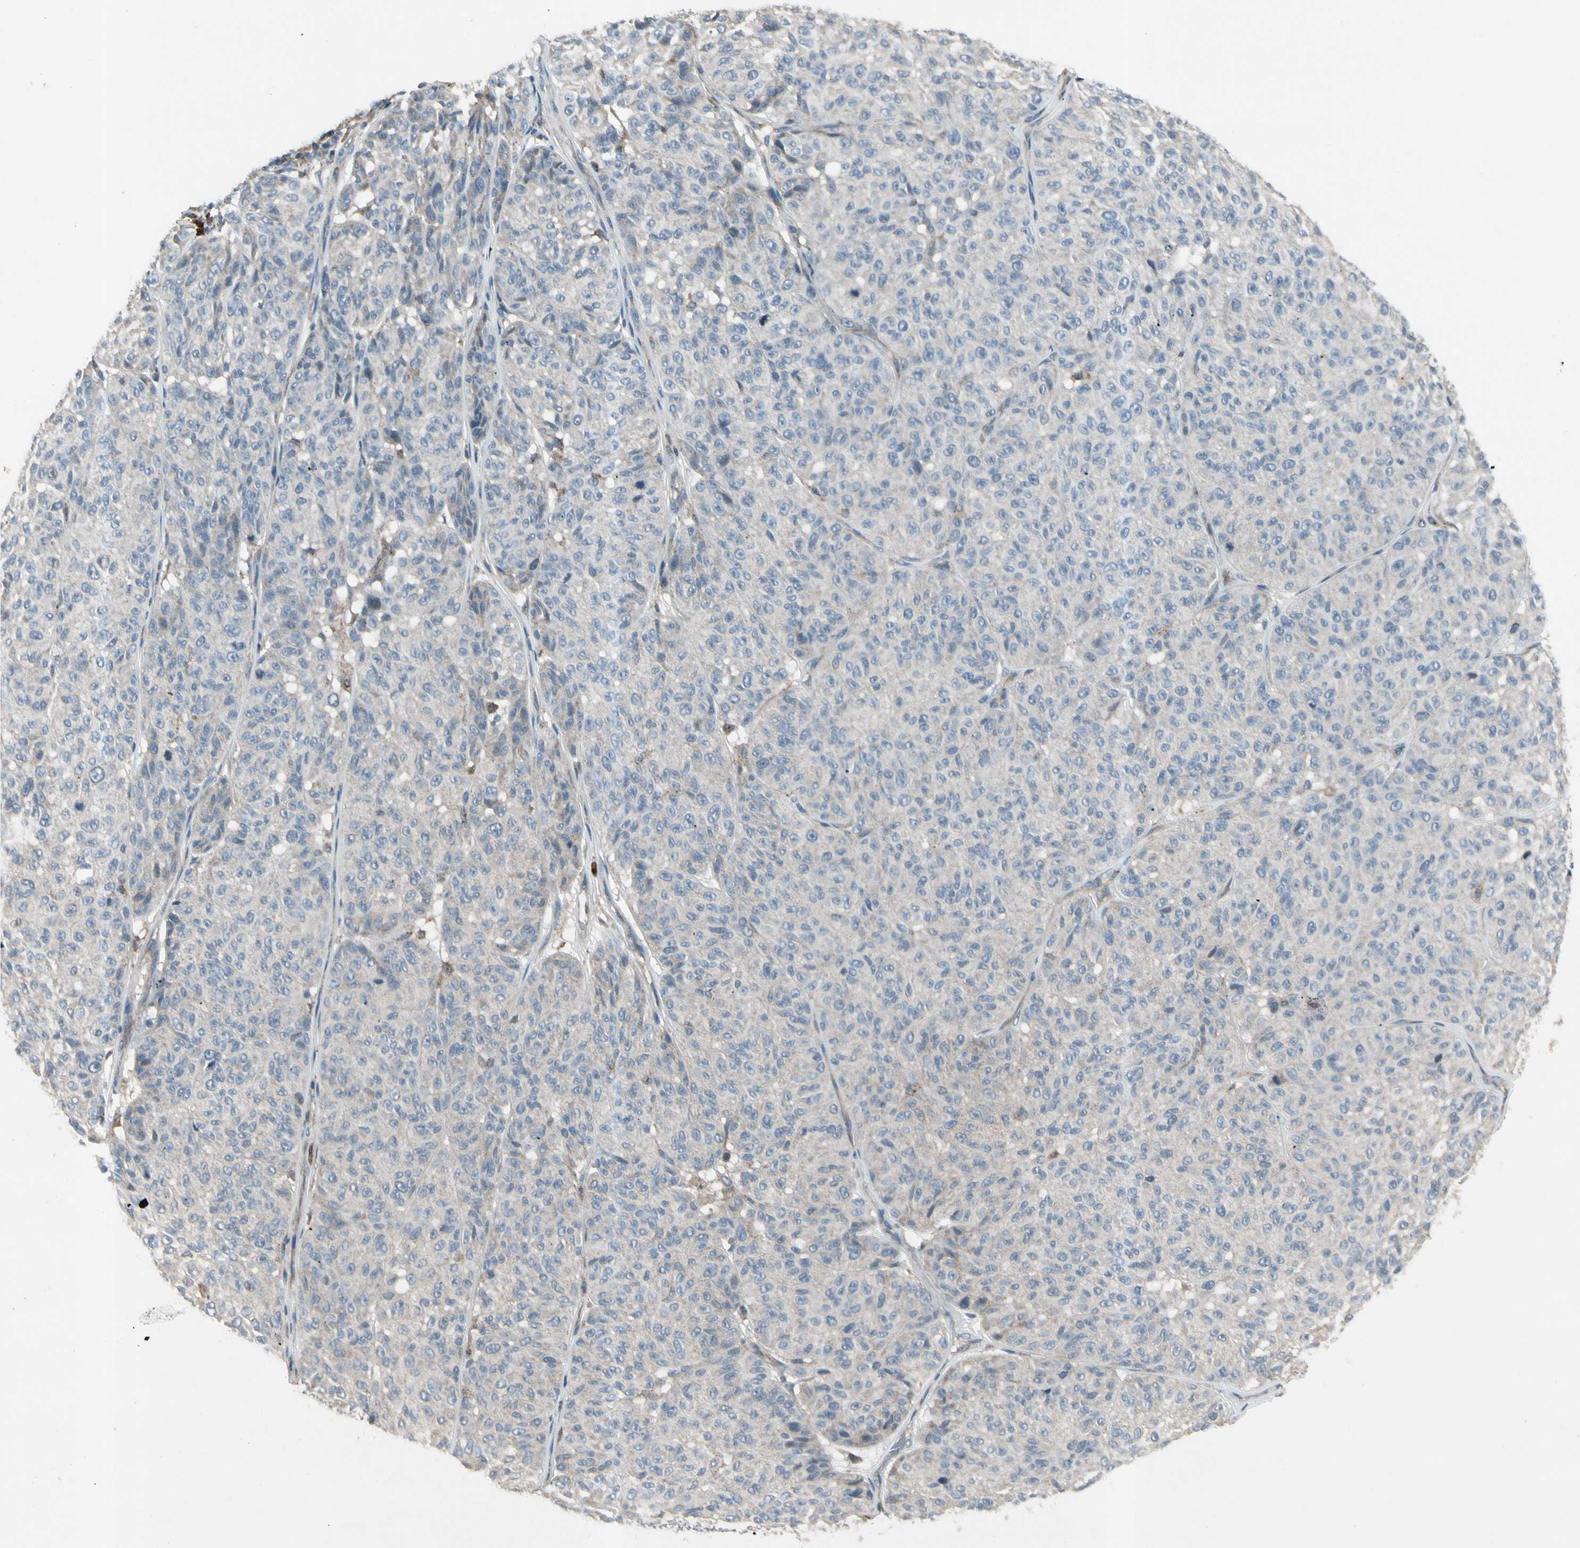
{"staining": {"intensity": "negative", "quantity": "none", "location": "none"}, "tissue": "melanoma", "cell_type": "Tumor cells", "image_type": "cancer", "snomed": [{"axis": "morphology", "description": "Malignant melanoma, NOS"}, {"axis": "topography", "description": "Skin"}], "caption": "Immunohistochemistry (IHC) photomicrograph of neoplastic tissue: melanoma stained with DAB displays no significant protein expression in tumor cells.", "gene": "NMI", "patient": {"sex": "female", "age": 46}}